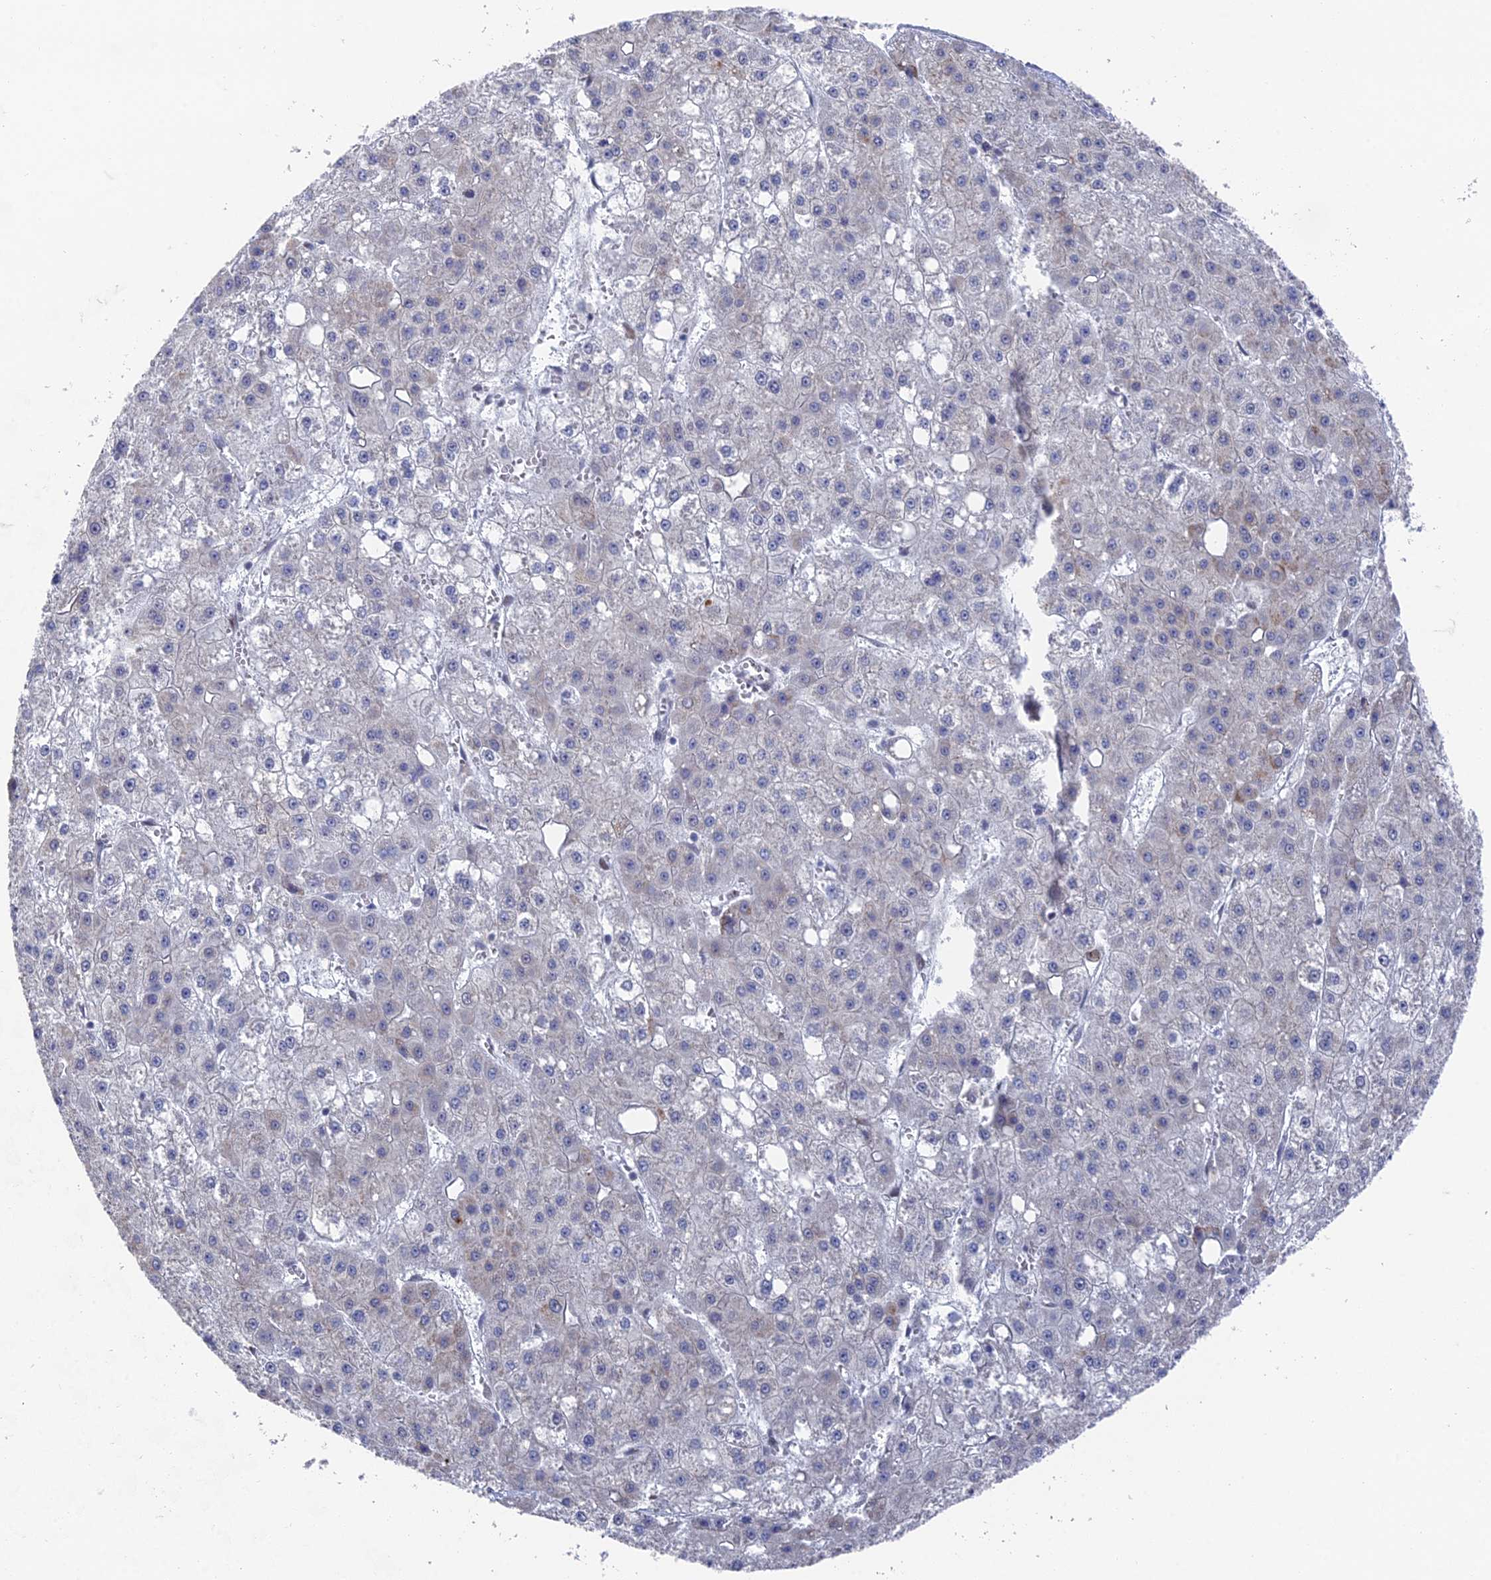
{"staining": {"intensity": "weak", "quantity": "<25%", "location": "cytoplasmic/membranous"}, "tissue": "liver cancer", "cell_type": "Tumor cells", "image_type": "cancer", "snomed": [{"axis": "morphology", "description": "Carcinoma, Hepatocellular, NOS"}, {"axis": "topography", "description": "Liver"}], "caption": "High power microscopy photomicrograph of an immunohistochemistry micrograph of liver cancer, revealing no significant staining in tumor cells. (Brightfield microscopy of DAB (3,3'-diaminobenzidine) IHC at high magnification).", "gene": "FHIP2A", "patient": {"sex": "male", "age": 47}}